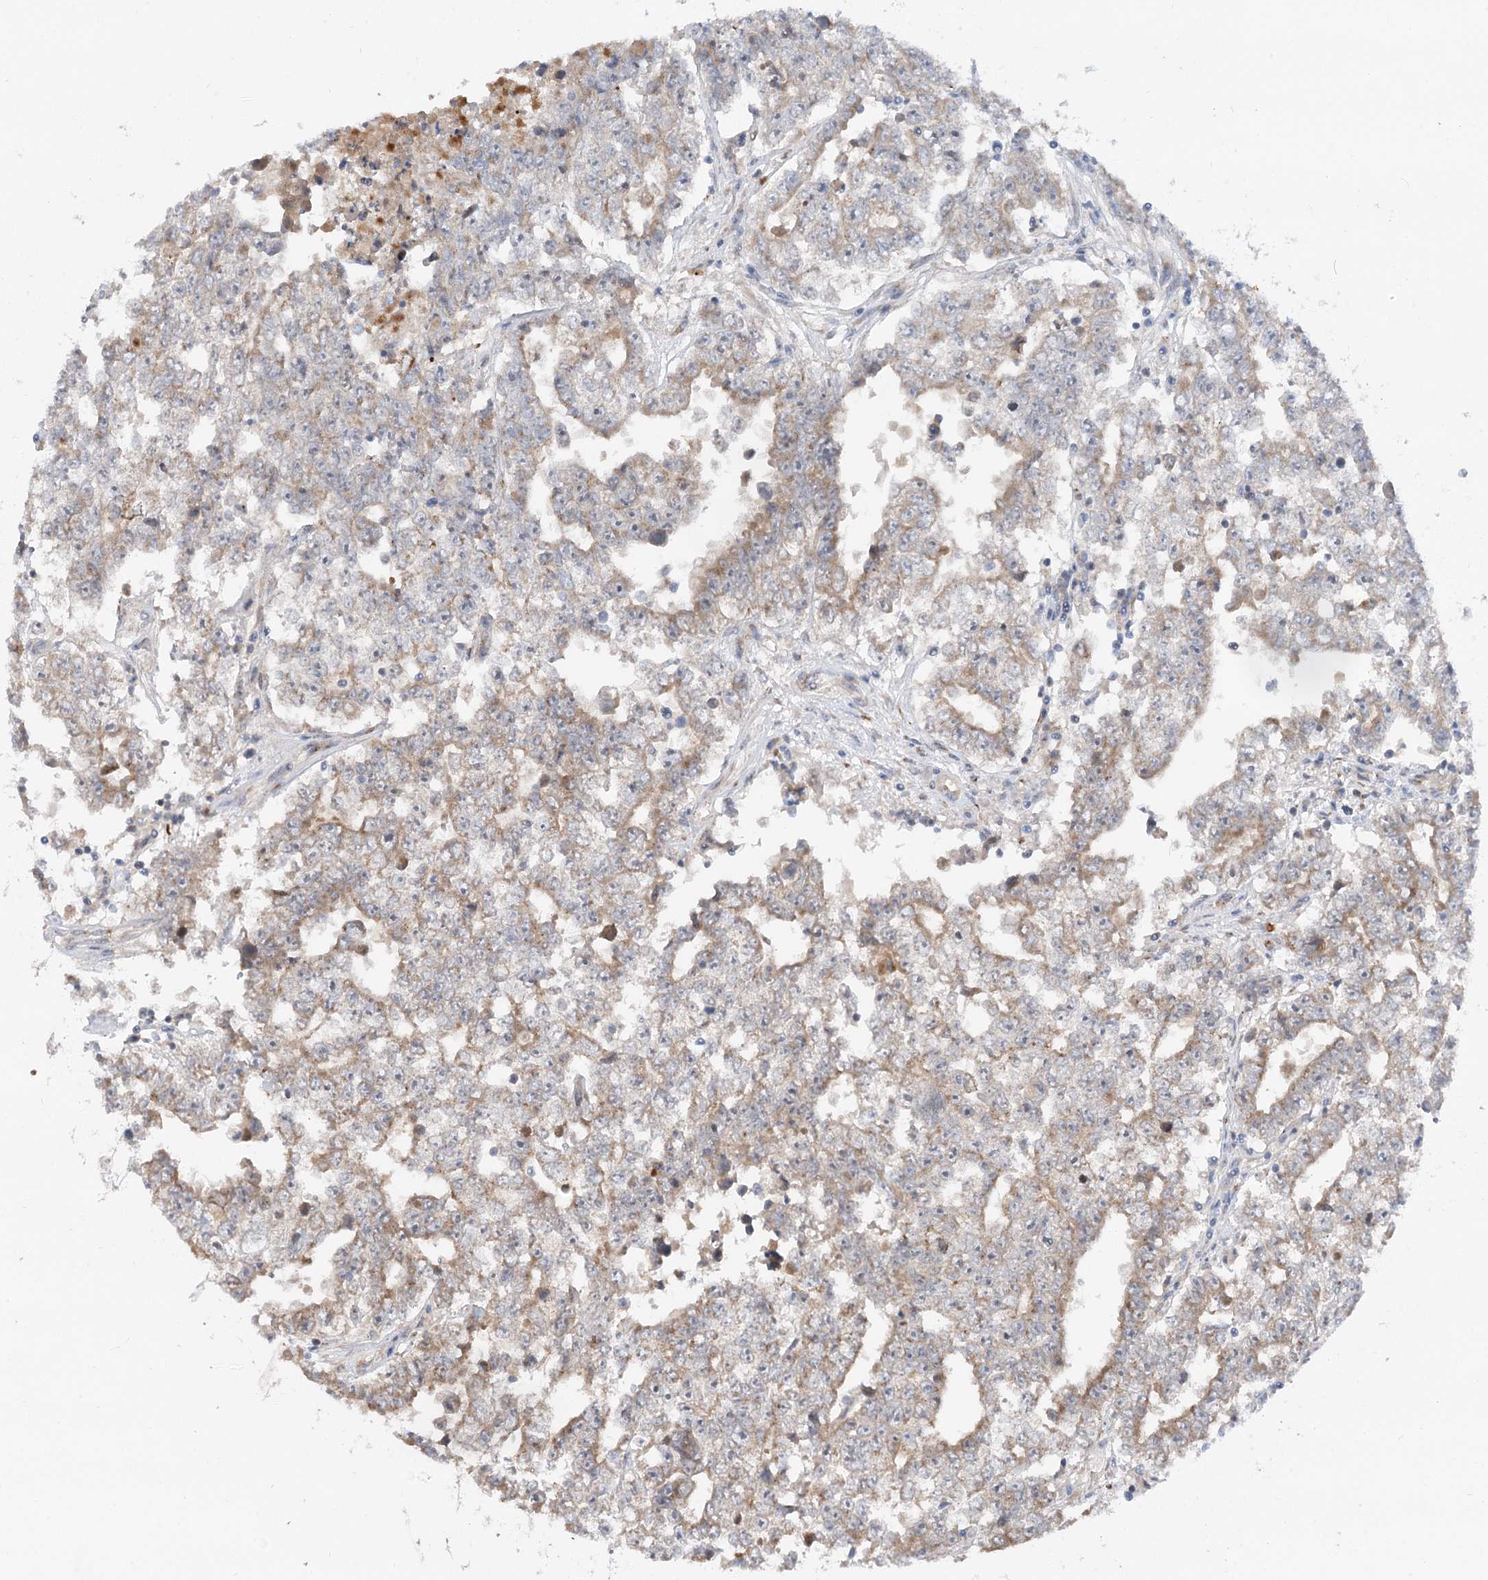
{"staining": {"intensity": "weak", "quantity": "25%-75%", "location": "cytoplasmic/membranous"}, "tissue": "testis cancer", "cell_type": "Tumor cells", "image_type": "cancer", "snomed": [{"axis": "morphology", "description": "Carcinoma, Embryonal, NOS"}, {"axis": "topography", "description": "Testis"}], "caption": "This histopathology image demonstrates IHC staining of human embryonal carcinoma (testis), with low weak cytoplasmic/membranous expression in about 25%-75% of tumor cells.", "gene": "FGF19", "patient": {"sex": "male", "age": 25}}